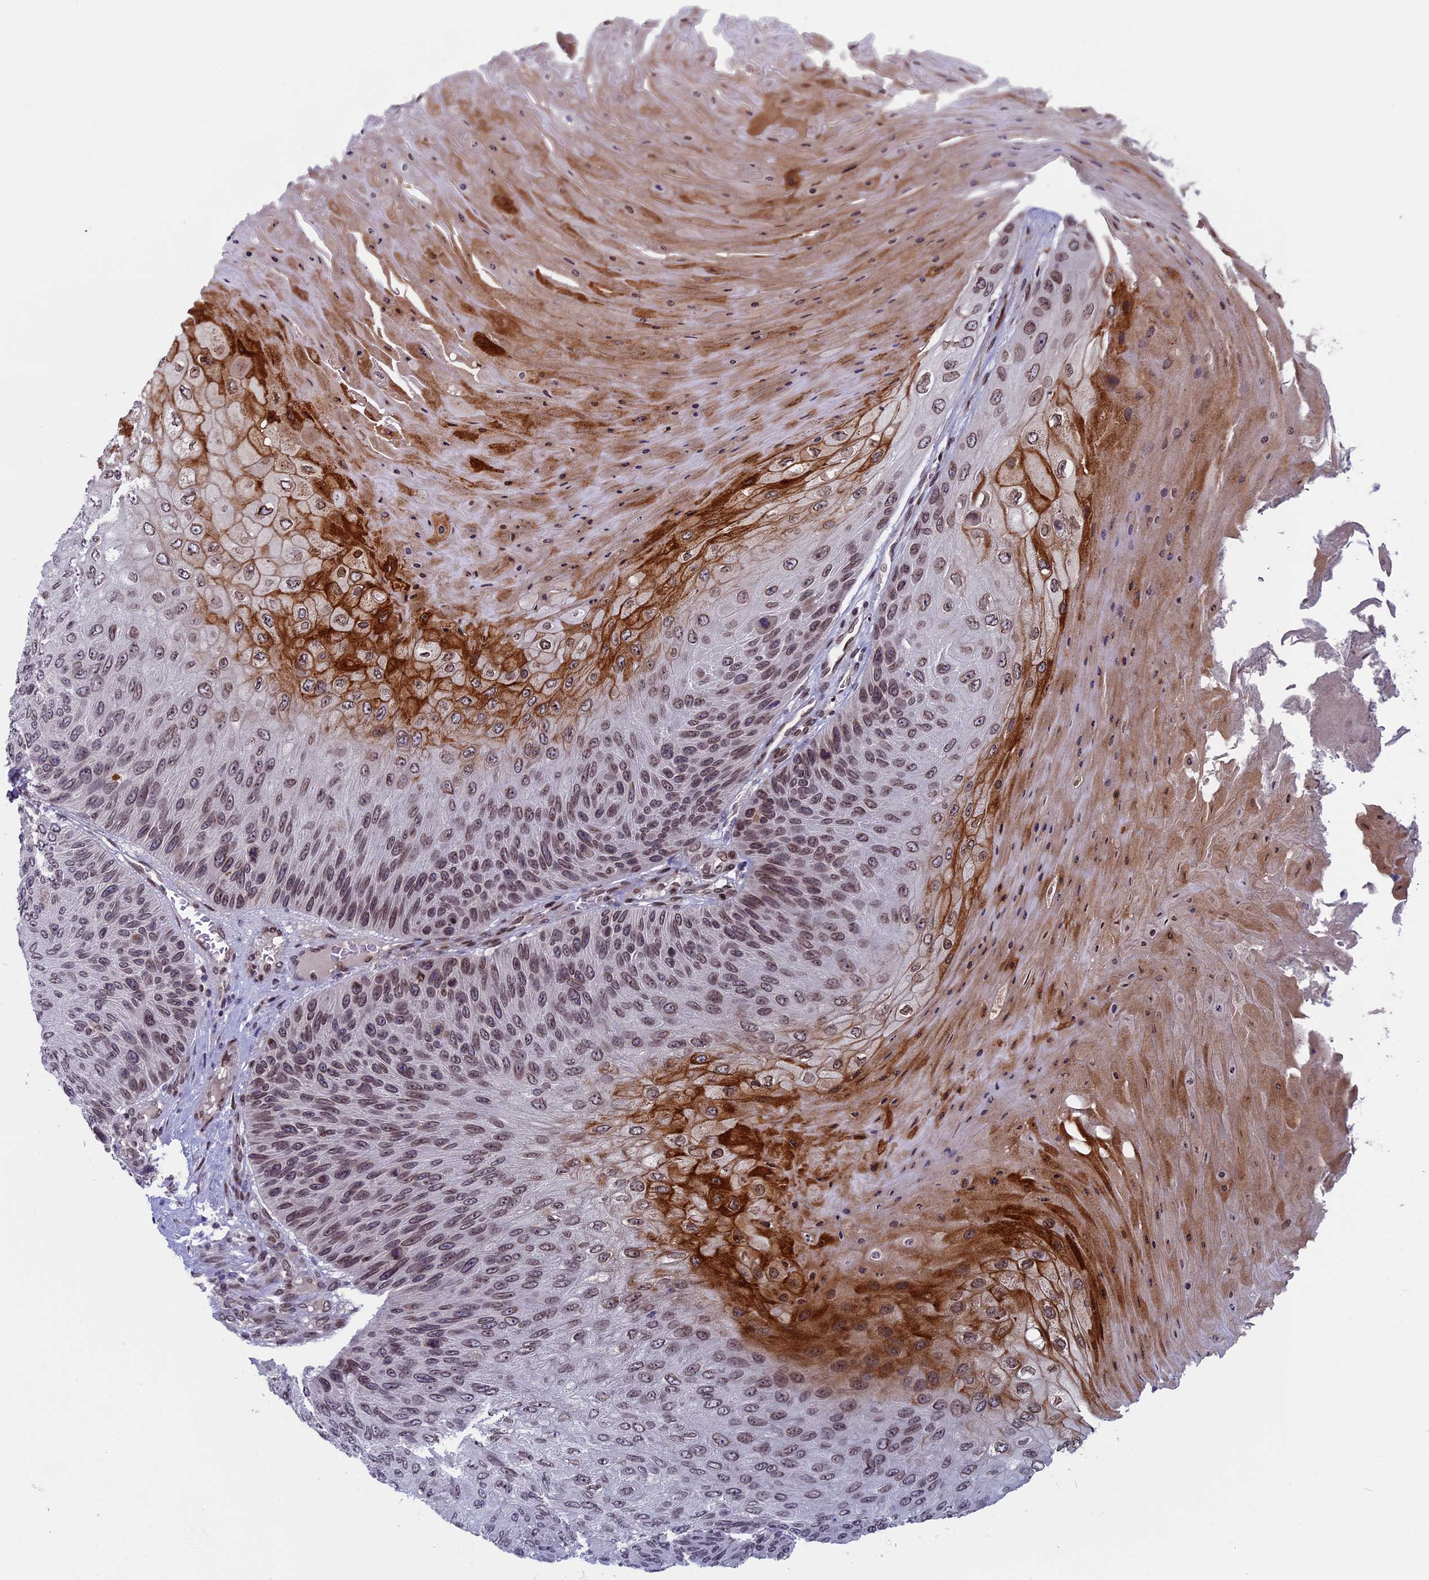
{"staining": {"intensity": "strong", "quantity": "25%-75%", "location": "cytoplasmic/membranous,nuclear"}, "tissue": "skin cancer", "cell_type": "Tumor cells", "image_type": "cancer", "snomed": [{"axis": "morphology", "description": "Squamous cell carcinoma, NOS"}, {"axis": "topography", "description": "Skin"}], "caption": "A photomicrograph showing strong cytoplasmic/membranous and nuclear staining in about 25%-75% of tumor cells in skin cancer (squamous cell carcinoma), as visualized by brown immunohistochemical staining.", "gene": "GPSM1", "patient": {"sex": "female", "age": 88}}